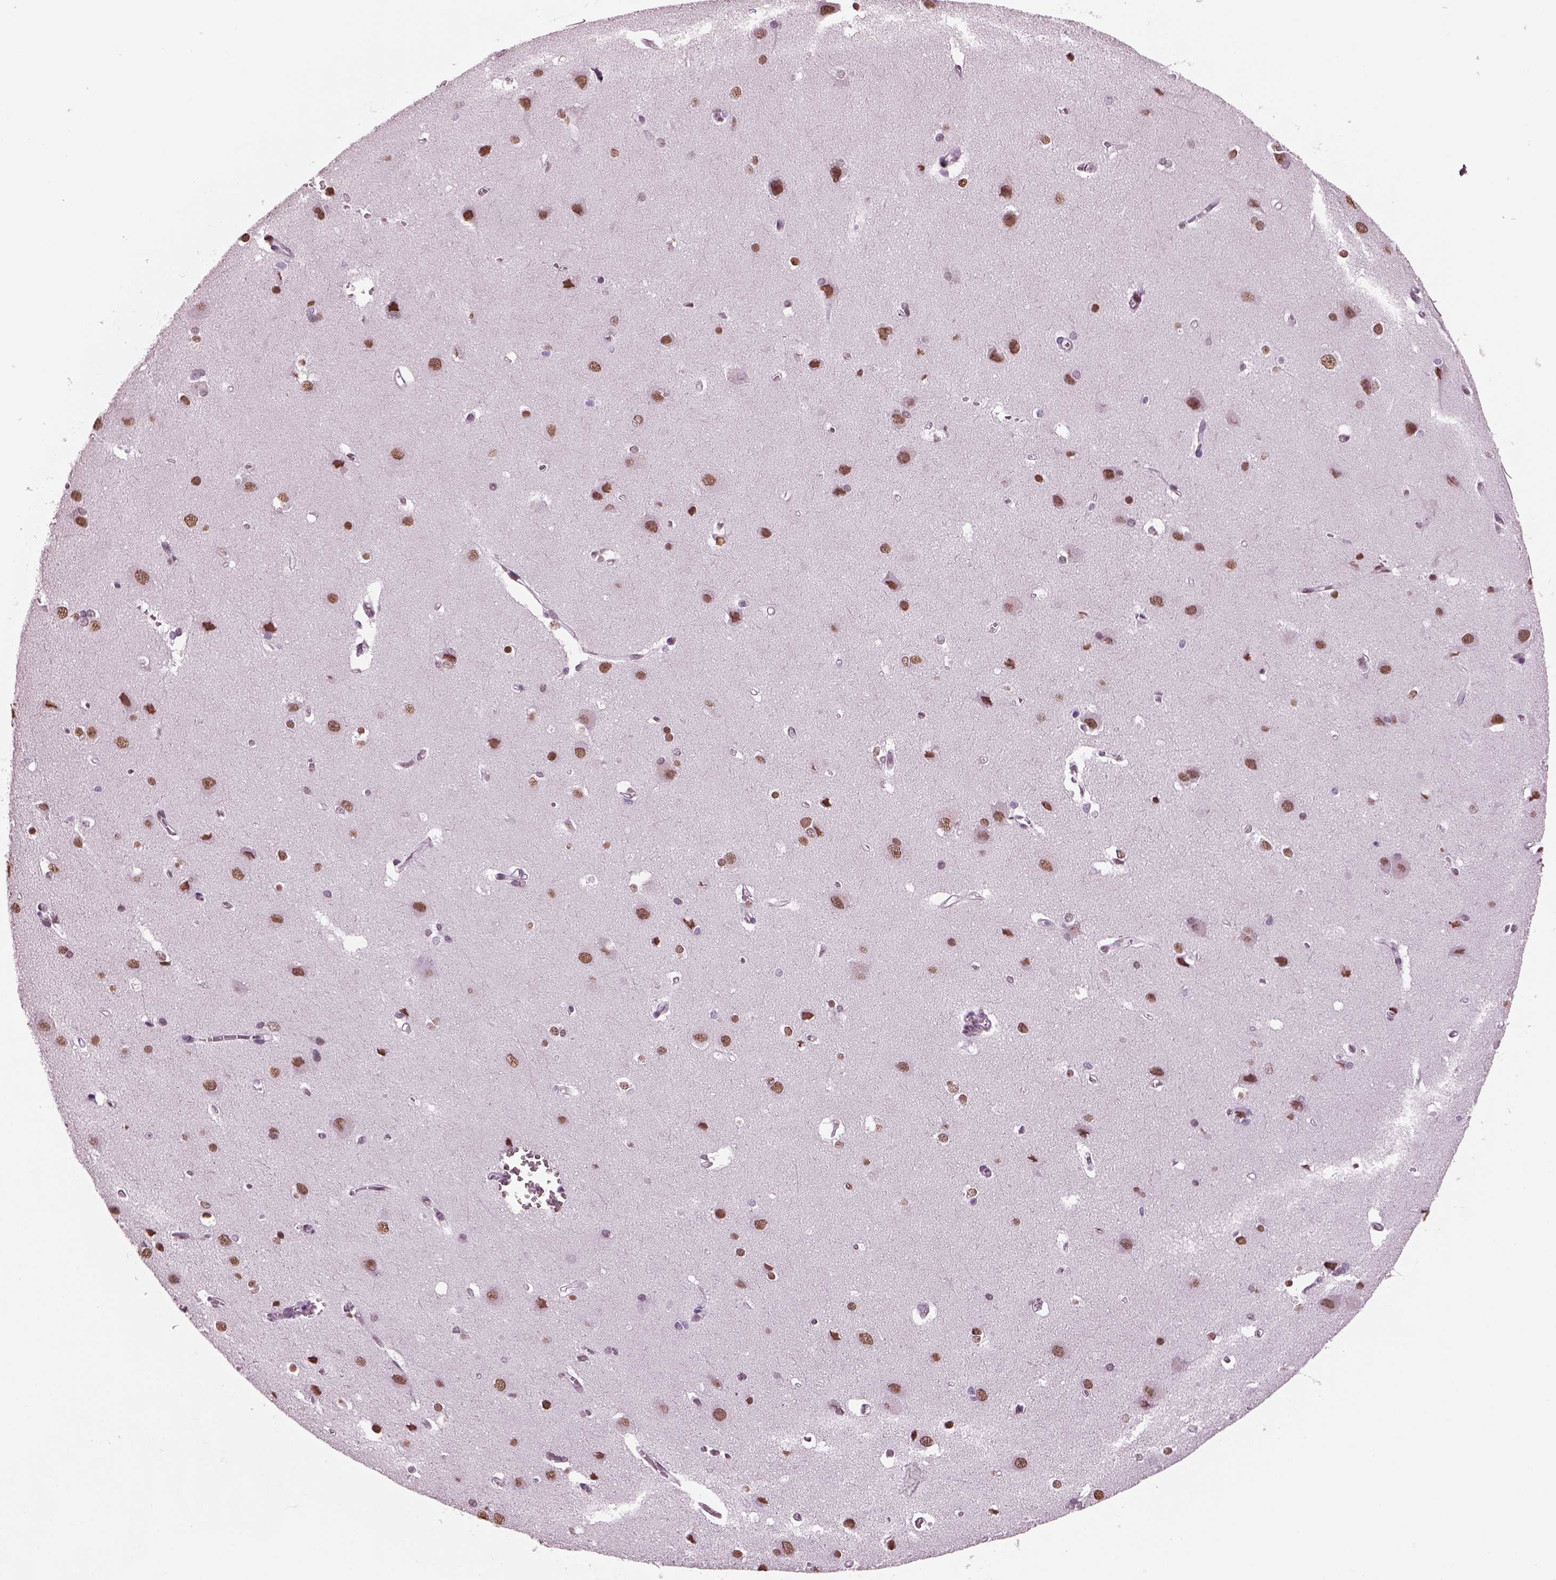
{"staining": {"intensity": "negative", "quantity": "none", "location": "none"}, "tissue": "cerebral cortex", "cell_type": "Endothelial cells", "image_type": "normal", "snomed": [{"axis": "morphology", "description": "Normal tissue, NOS"}, {"axis": "topography", "description": "Cerebral cortex"}], "caption": "Immunohistochemistry micrograph of benign cerebral cortex: human cerebral cortex stained with DAB demonstrates no significant protein staining in endothelial cells. (Stains: DAB immunohistochemistry (IHC) with hematoxylin counter stain, Microscopy: brightfield microscopy at high magnification).", "gene": "KRTAP3", "patient": {"sex": "male", "age": 37}}